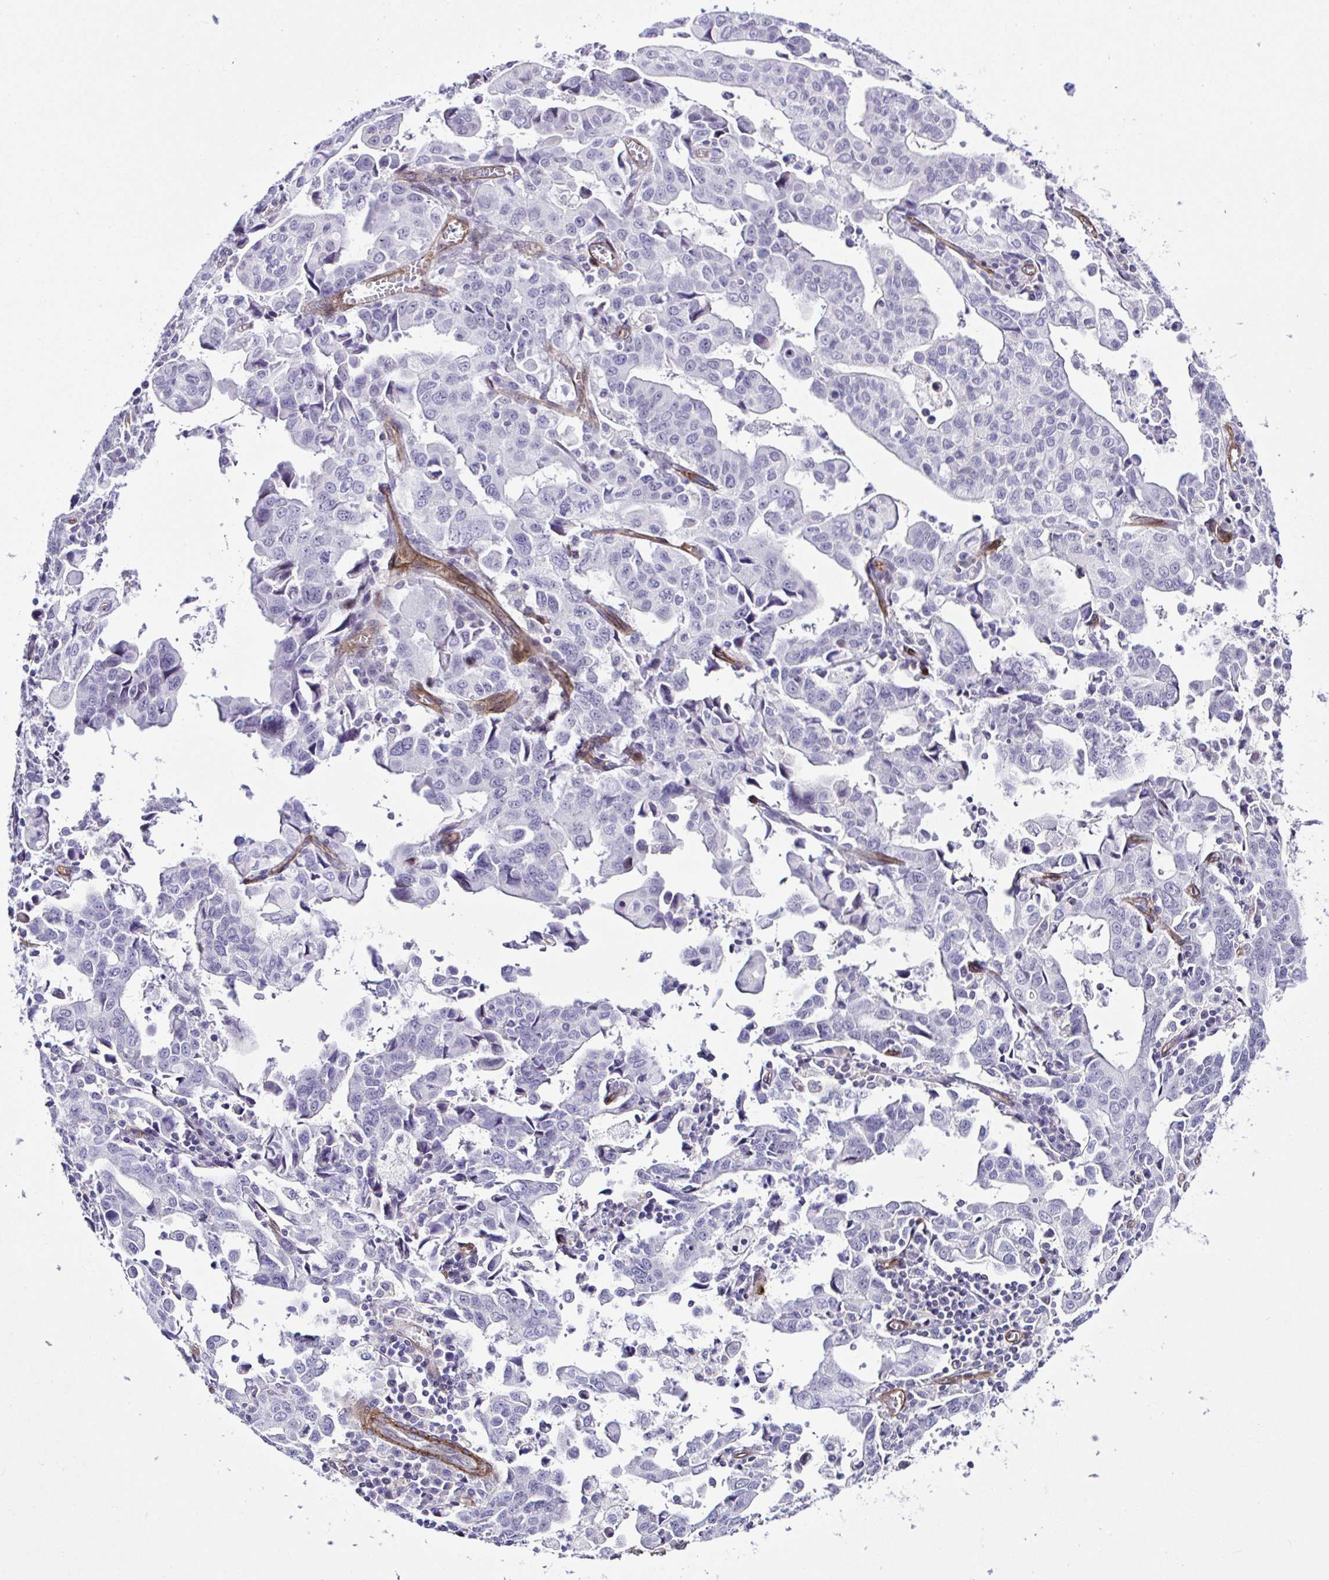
{"staining": {"intensity": "negative", "quantity": "none", "location": "none"}, "tissue": "stomach cancer", "cell_type": "Tumor cells", "image_type": "cancer", "snomed": [{"axis": "morphology", "description": "Adenocarcinoma, NOS"}, {"axis": "topography", "description": "Stomach, upper"}], "caption": "Histopathology image shows no protein staining in tumor cells of adenocarcinoma (stomach) tissue. (IHC, brightfield microscopy, high magnification).", "gene": "FBXO34", "patient": {"sex": "male", "age": 85}}